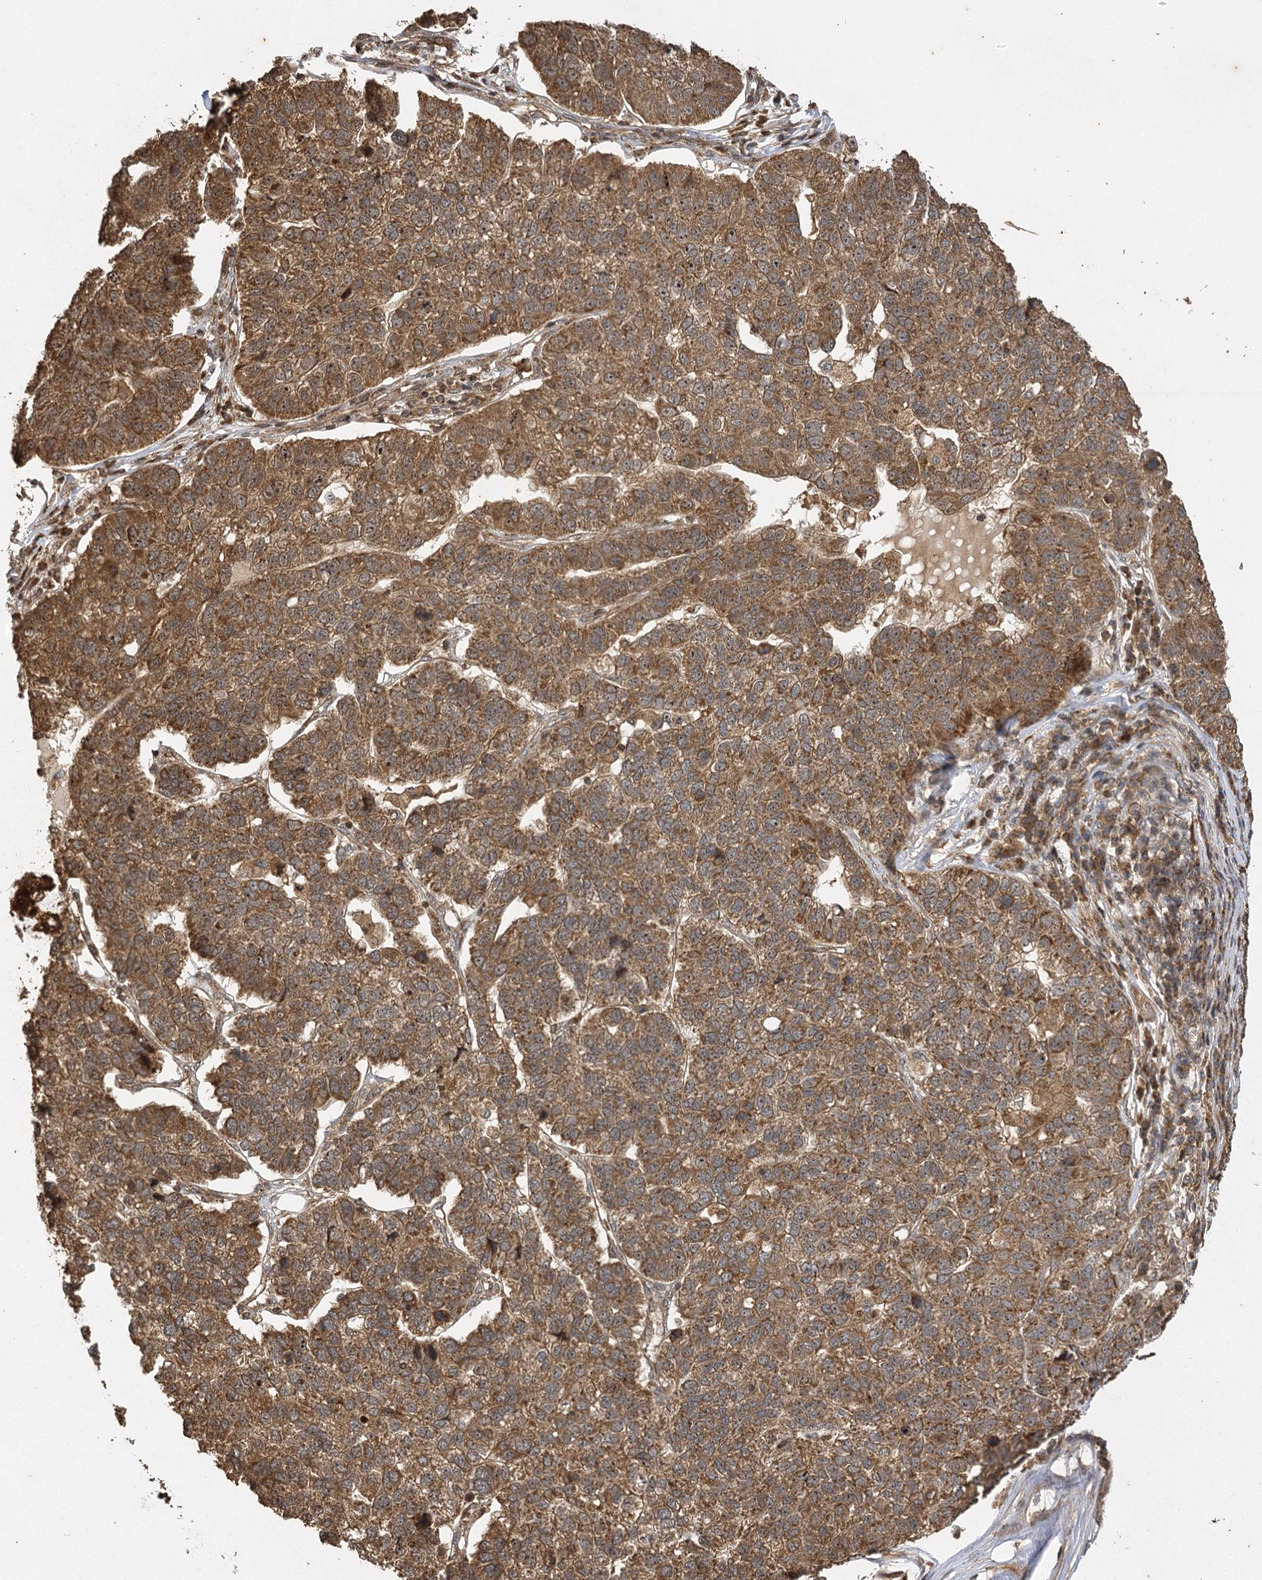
{"staining": {"intensity": "moderate", "quantity": ">75%", "location": "cytoplasmic/membranous,nuclear"}, "tissue": "pancreatic cancer", "cell_type": "Tumor cells", "image_type": "cancer", "snomed": [{"axis": "morphology", "description": "Adenocarcinoma, NOS"}, {"axis": "topography", "description": "Pancreas"}], "caption": "High-power microscopy captured an immunohistochemistry (IHC) micrograph of pancreatic adenocarcinoma, revealing moderate cytoplasmic/membranous and nuclear expression in approximately >75% of tumor cells.", "gene": "IL11RA", "patient": {"sex": "female", "age": 61}}